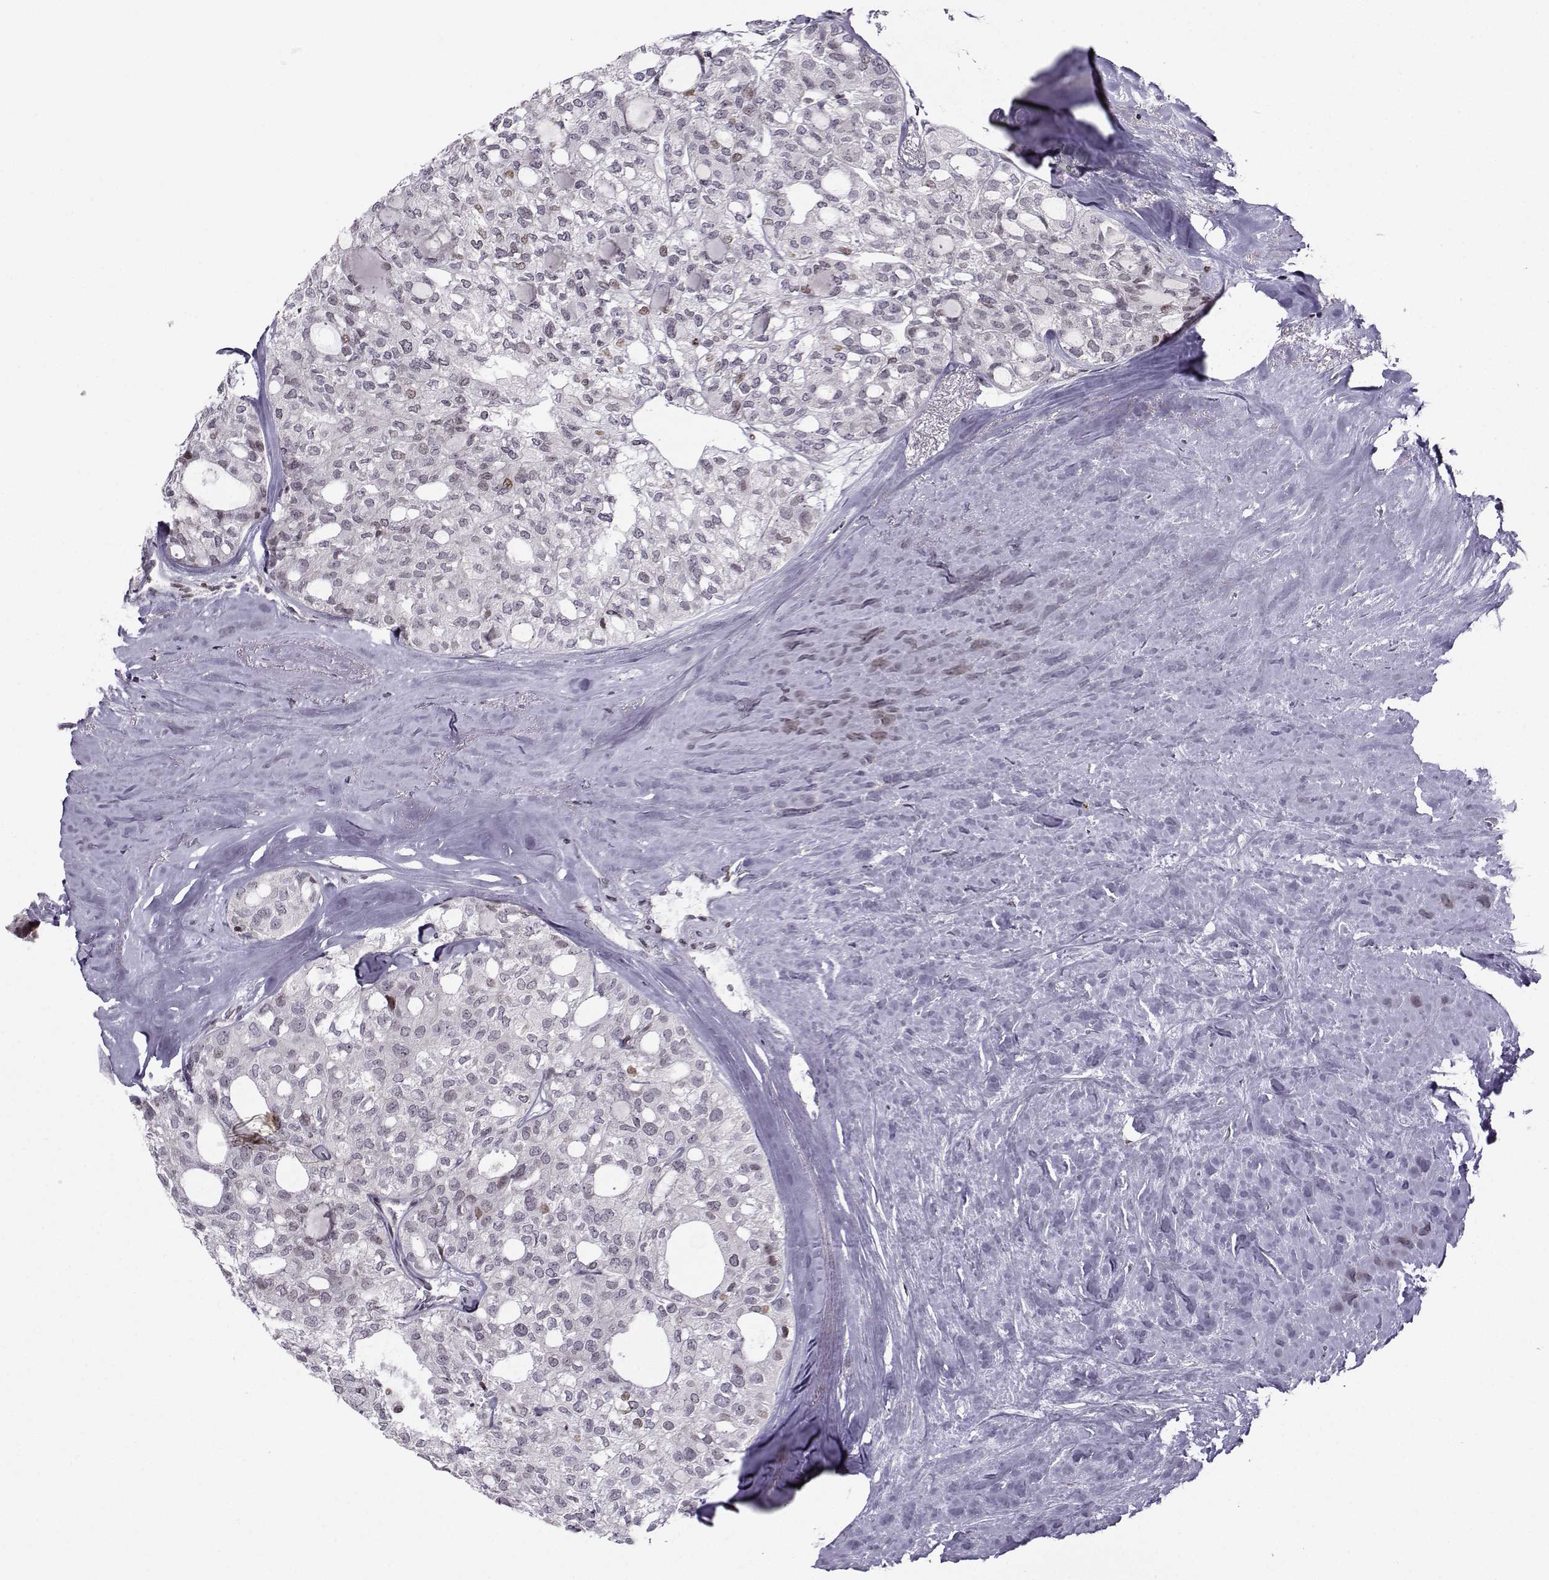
{"staining": {"intensity": "weak", "quantity": "<25%", "location": "nuclear"}, "tissue": "thyroid cancer", "cell_type": "Tumor cells", "image_type": "cancer", "snomed": [{"axis": "morphology", "description": "Follicular adenoma carcinoma, NOS"}, {"axis": "topography", "description": "Thyroid gland"}], "caption": "Tumor cells are negative for protein expression in human thyroid cancer (follicular adenoma carcinoma).", "gene": "ZNF19", "patient": {"sex": "male", "age": 75}}